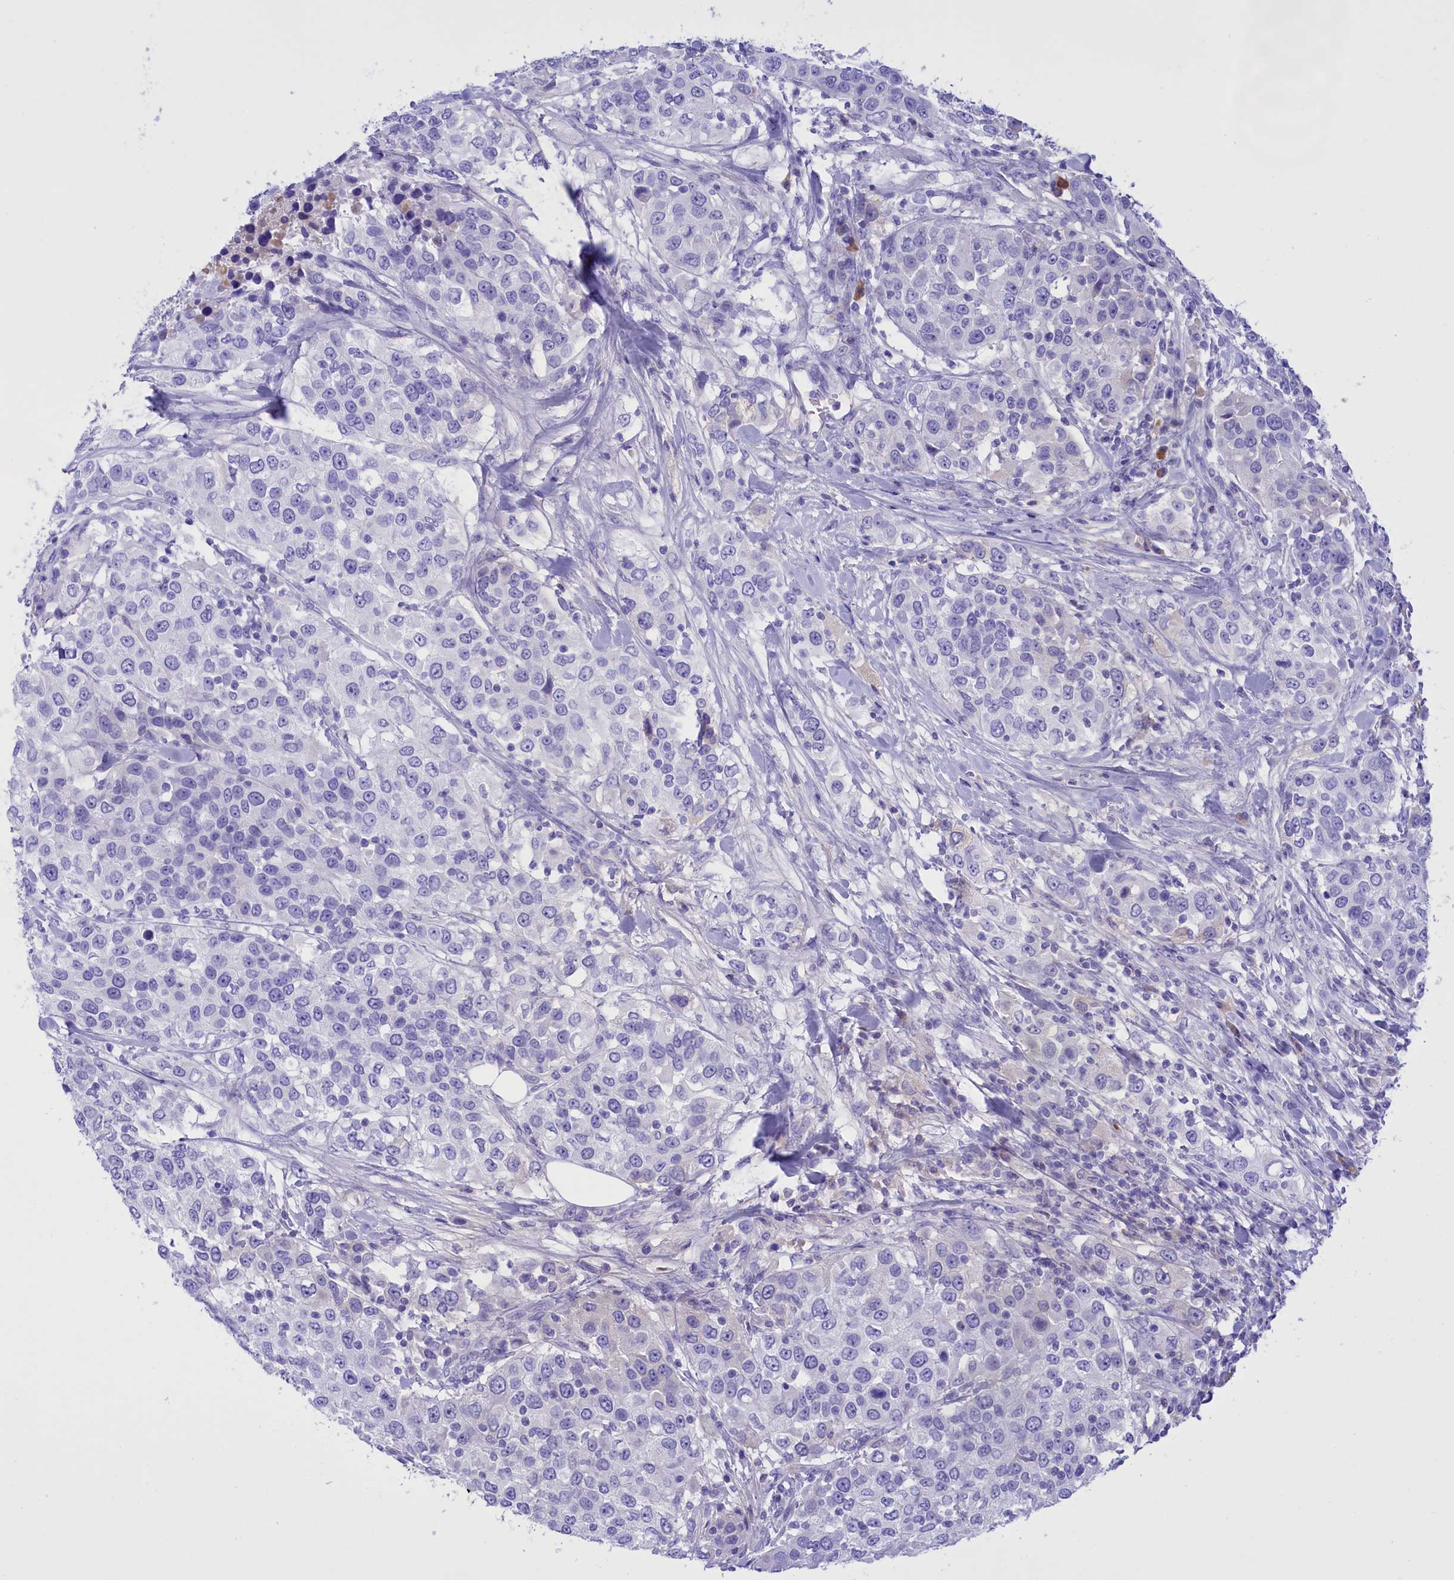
{"staining": {"intensity": "negative", "quantity": "none", "location": "none"}, "tissue": "urothelial cancer", "cell_type": "Tumor cells", "image_type": "cancer", "snomed": [{"axis": "morphology", "description": "Urothelial carcinoma, High grade"}, {"axis": "topography", "description": "Urinary bladder"}], "caption": "Immunohistochemical staining of human urothelial carcinoma (high-grade) shows no significant staining in tumor cells.", "gene": "PROK2", "patient": {"sex": "female", "age": 80}}